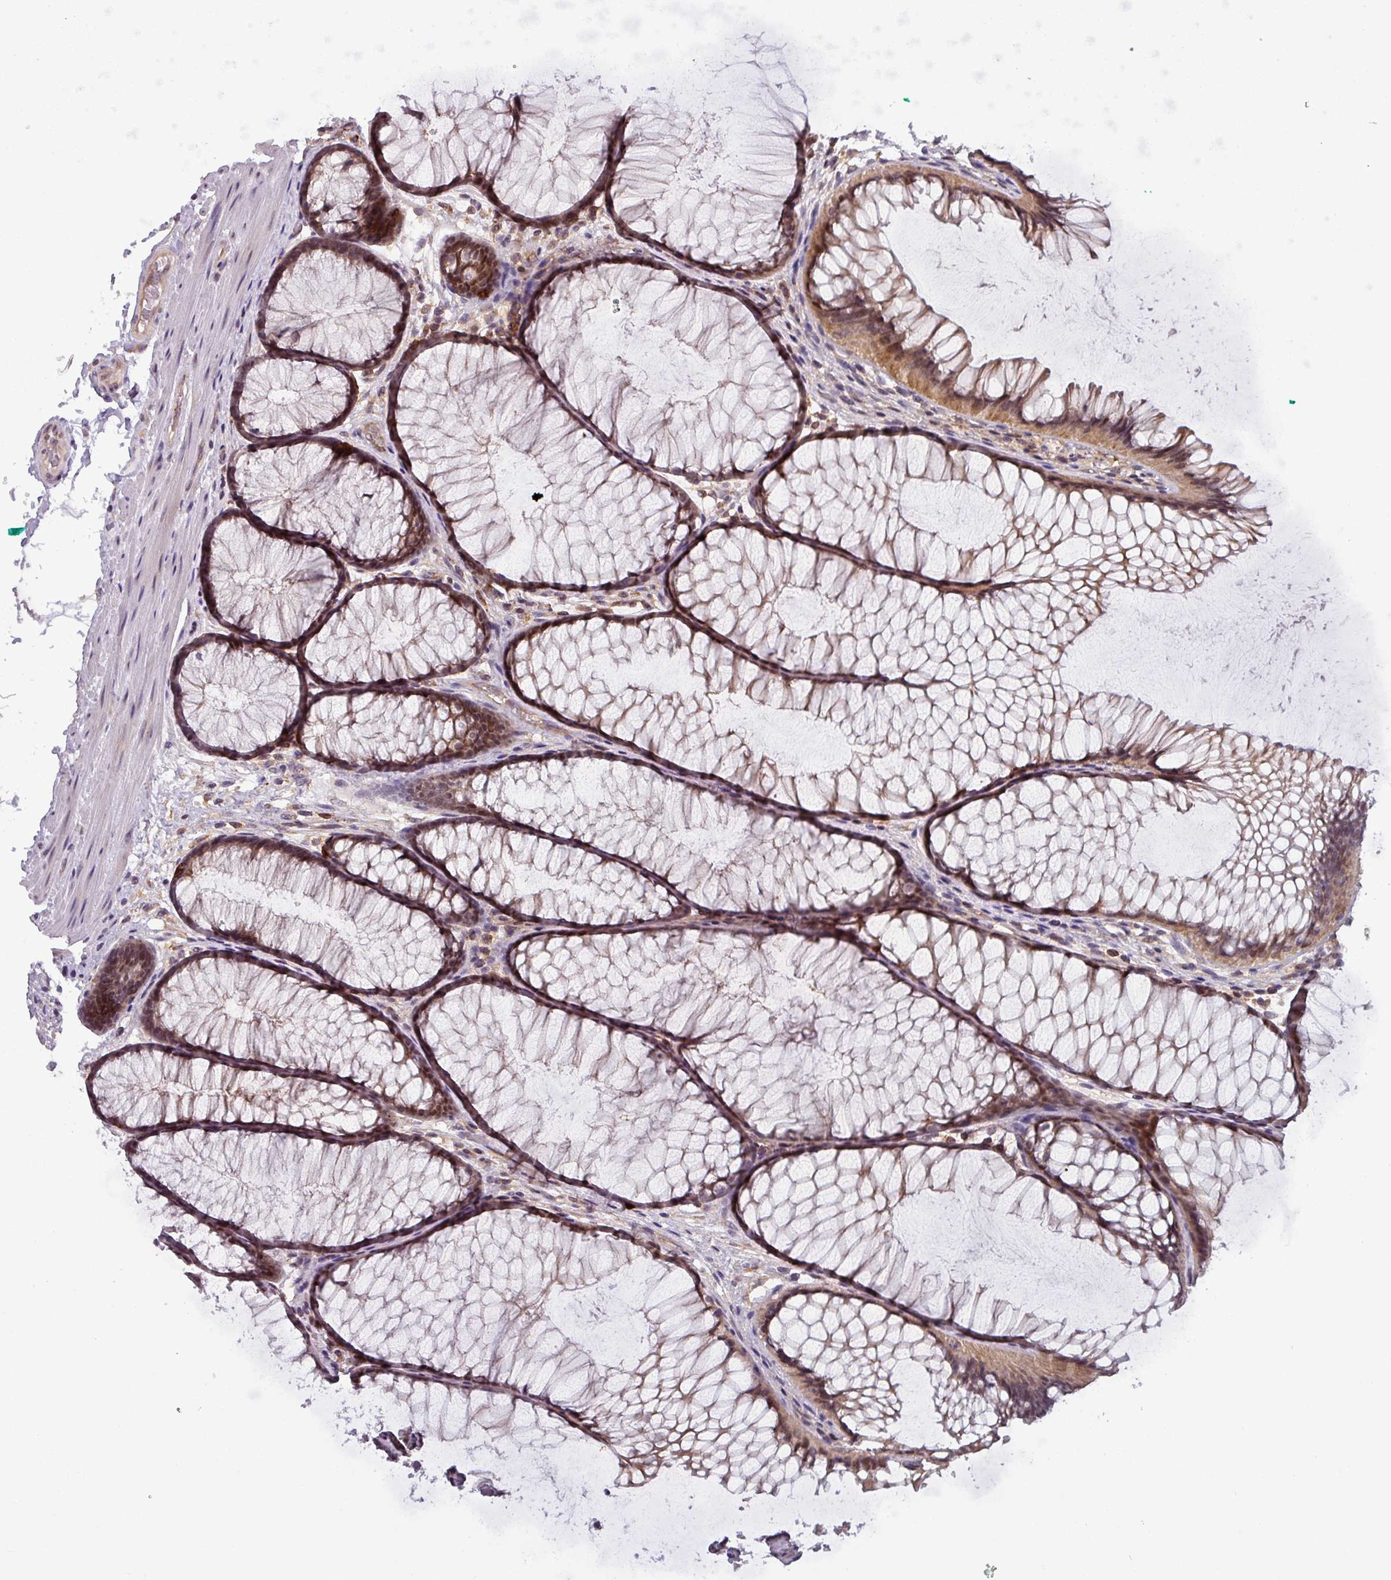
{"staining": {"intensity": "weak", "quantity": "25%-75%", "location": "cytoplasmic/membranous"}, "tissue": "colon", "cell_type": "Endothelial cells", "image_type": "normal", "snomed": [{"axis": "morphology", "description": "Normal tissue, NOS"}, {"axis": "topography", "description": "Colon"}], "caption": "Immunohistochemical staining of normal human colon demonstrates low levels of weak cytoplasmic/membranous positivity in approximately 25%-75% of endothelial cells.", "gene": "NPFFR1", "patient": {"sex": "female", "age": 82}}